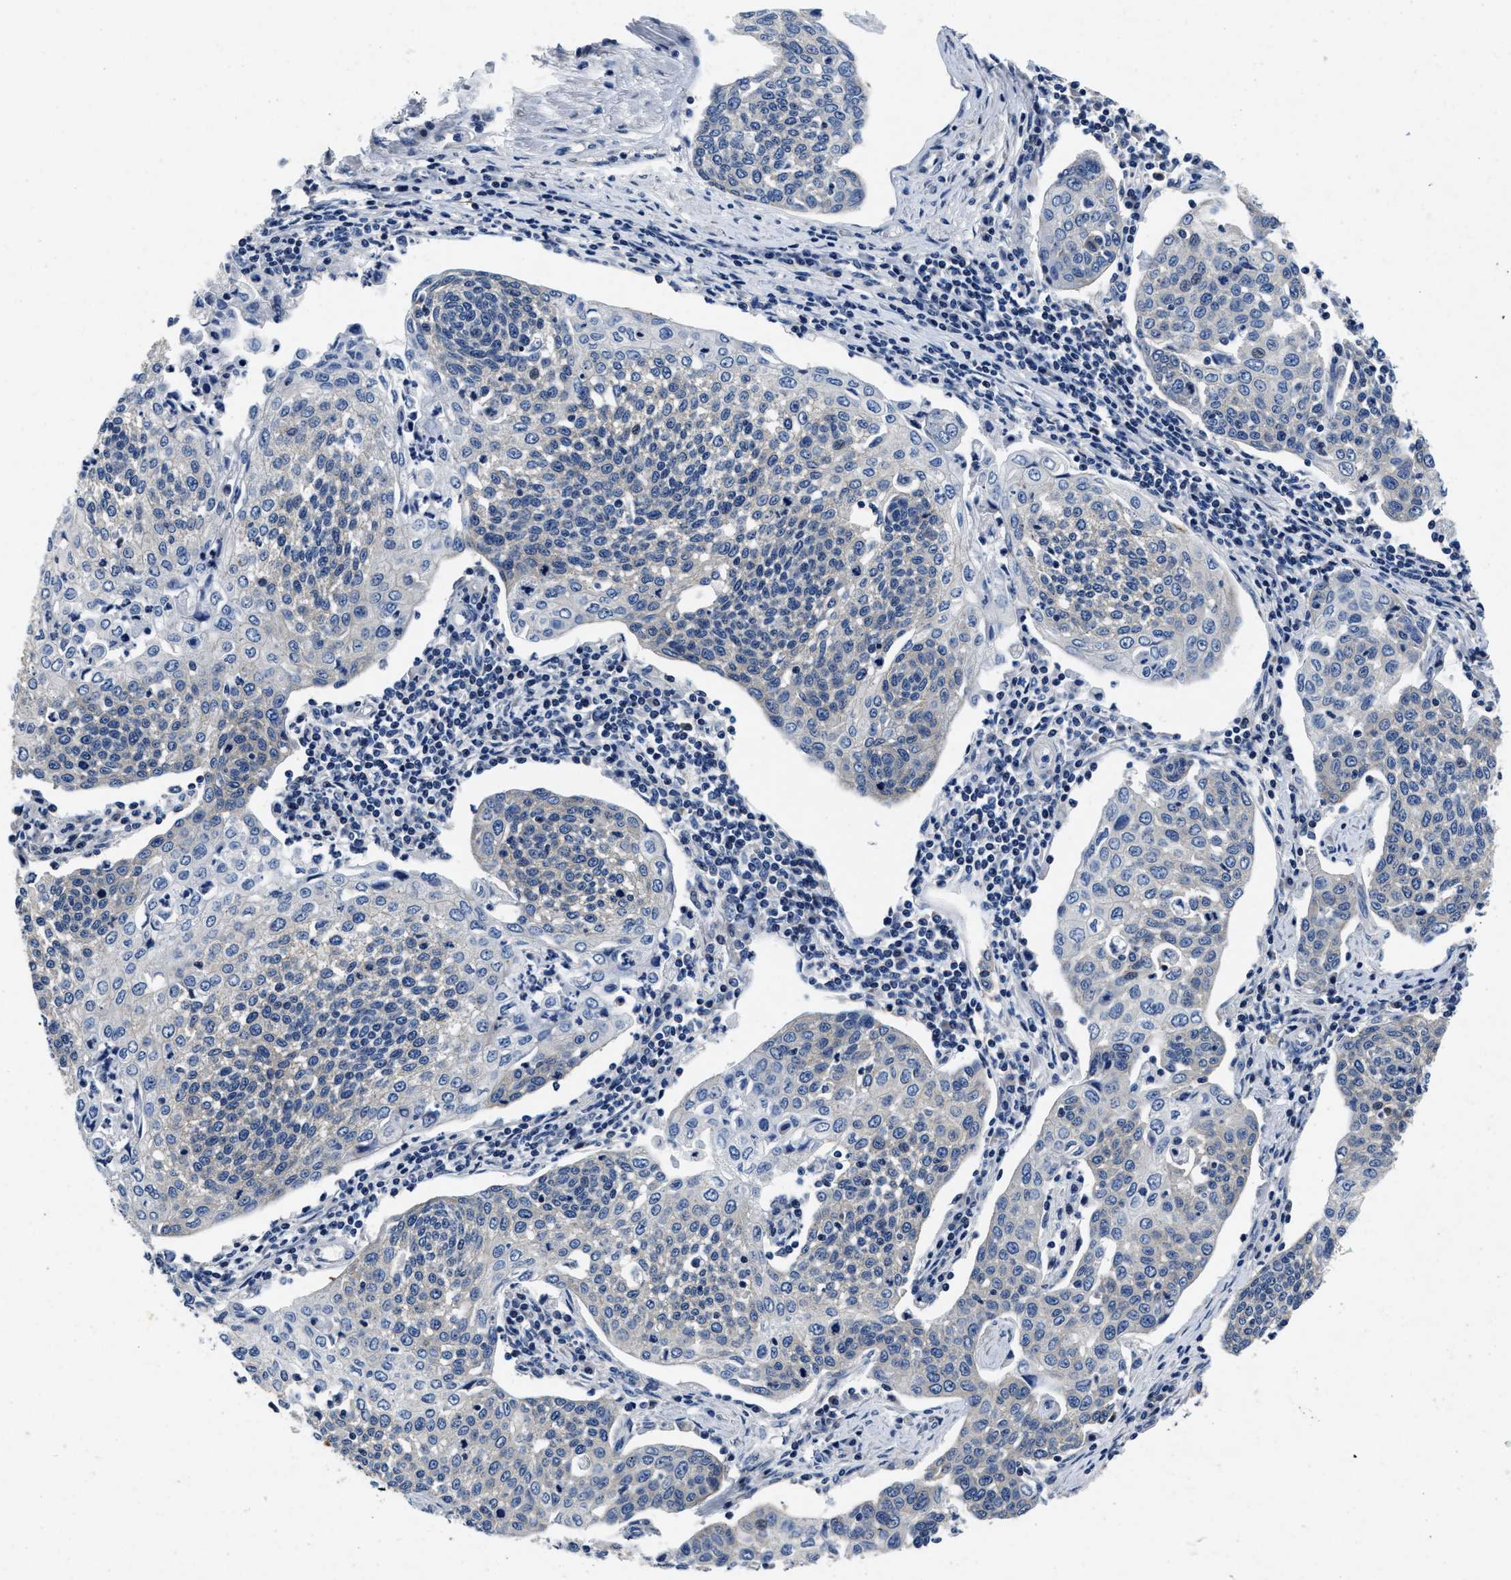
{"staining": {"intensity": "negative", "quantity": "none", "location": "none"}, "tissue": "cervical cancer", "cell_type": "Tumor cells", "image_type": "cancer", "snomed": [{"axis": "morphology", "description": "Squamous cell carcinoma, NOS"}, {"axis": "topography", "description": "Cervix"}], "caption": "A high-resolution micrograph shows immunohistochemistry (IHC) staining of cervical cancer, which shows no significant expression in tumor cells. (DAB immunohistochemistry, high magnification).", "gene": "LAD1", "patient": {"sex": "female", "age": 34}}